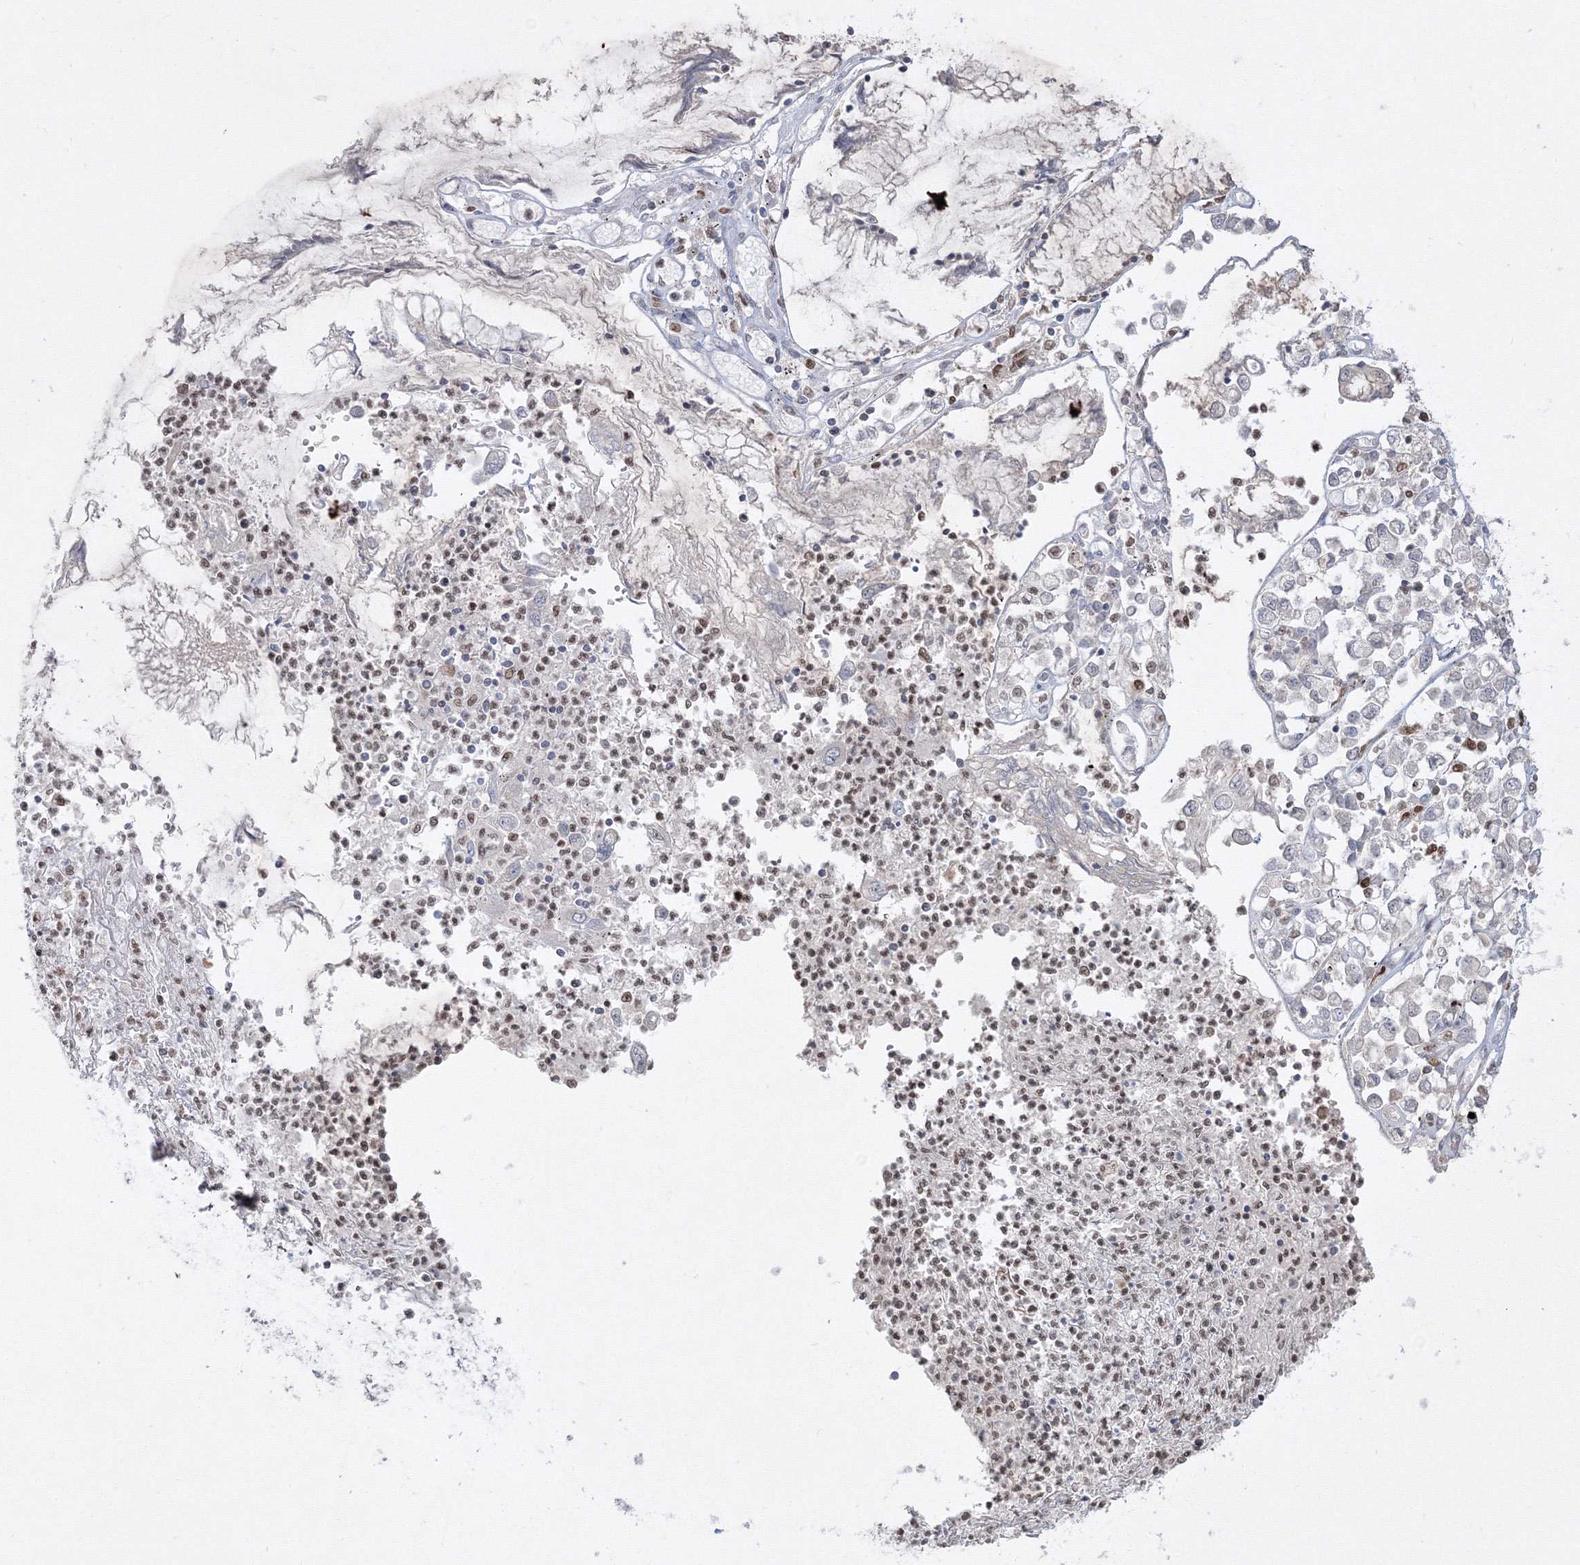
{"staining": {"intensity": "negative", "quantity": "none", "location": "none"}, "tissue": "stomach cancer", "cell_type": "Tumor cells", "image_type": "cancer", "snomed": [{"axis": "morphology", "description": "Adenocarcinoma, NOS"}, {"axis": "topography", "description": "Stomach"}], "caption": "Immunohistochemistry (IHC) histopathology image of neoplastic tissue: human stomach cancer (adenocarcinoma) stained with DAB (3,3'-diaminobenzidine) displays no significant protein staining in tumor cells.", "gene": "TMEM50B", "patient": {"sex": "female", "age": 76}}